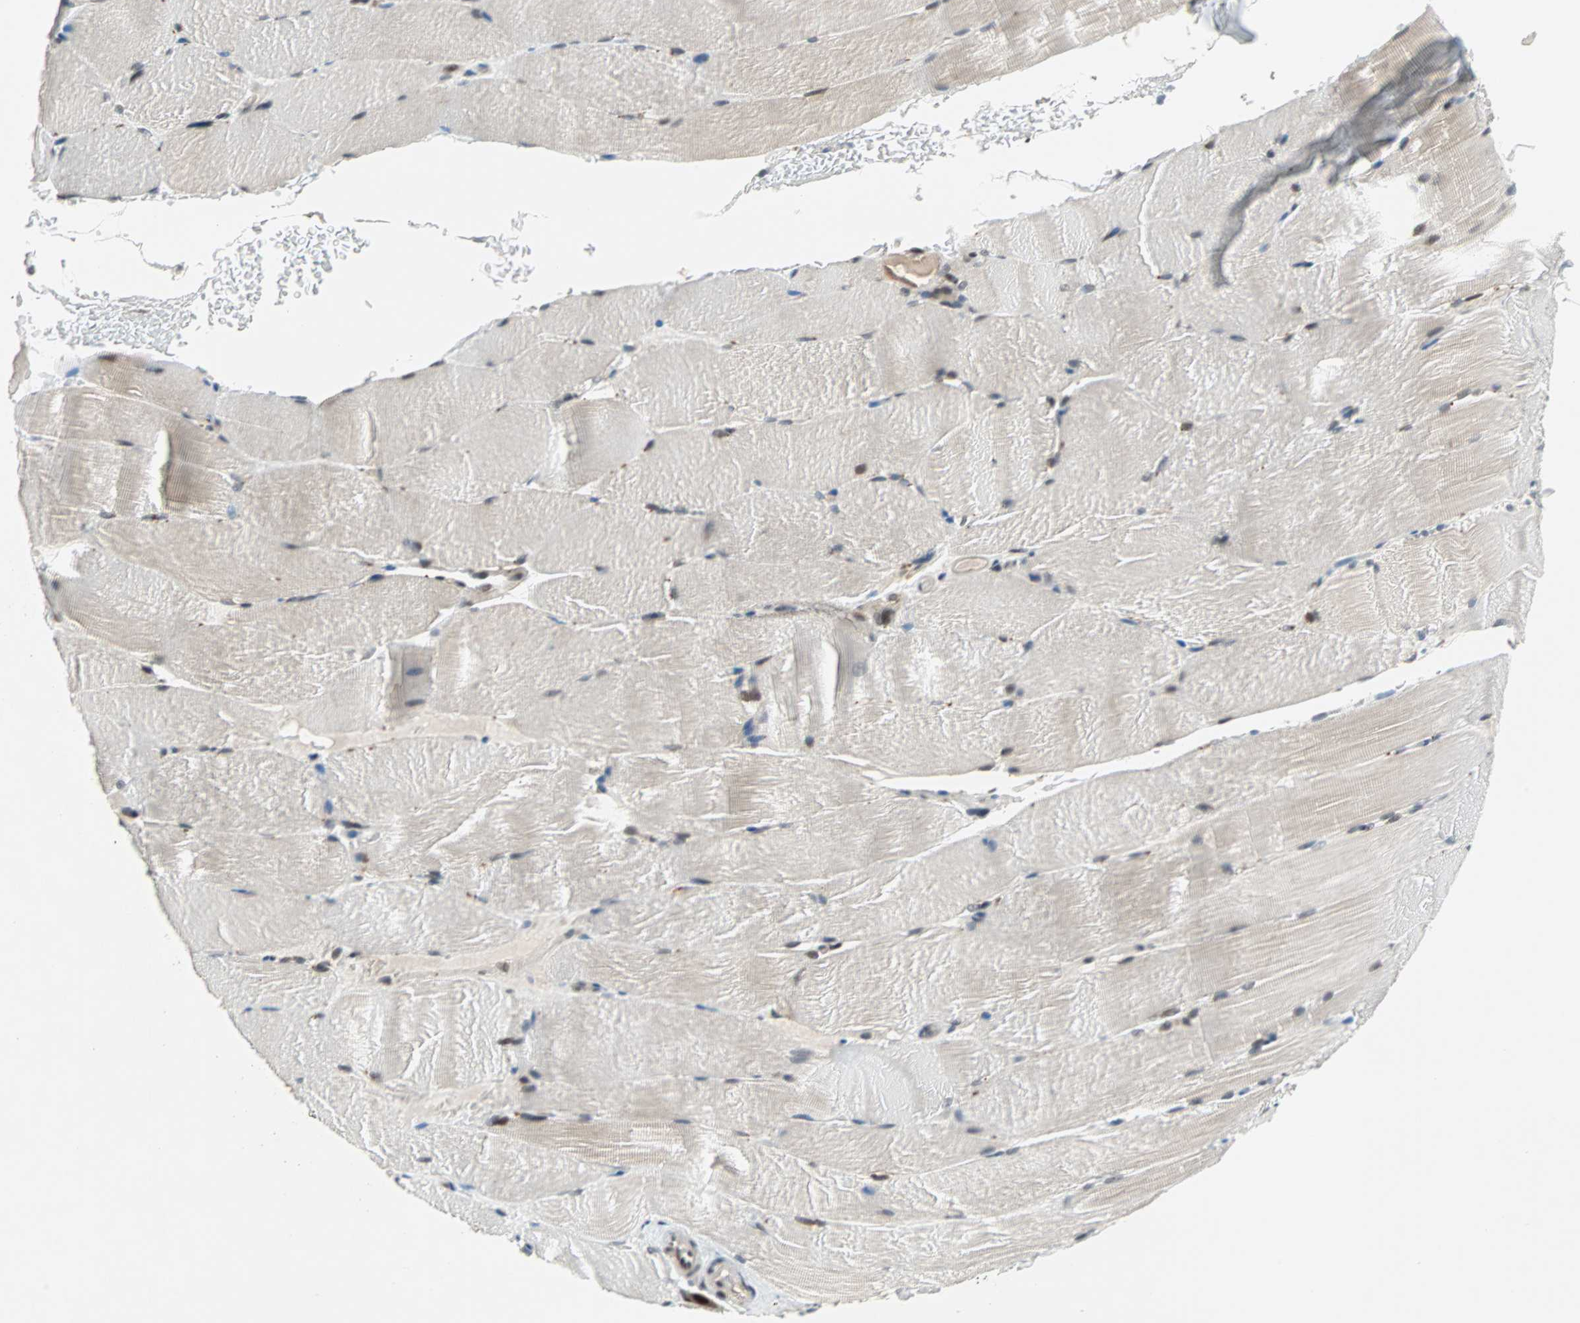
{"staining": {"intensity": "weak", "quantity": "25%-75%", "location": "cytoplasmic/membranous"}, "tissue": "skeletal muscle", "cell_type": "Myocytes", "image_type": "normal", "snomed": [{"axis": "morphology", "description": "Normal tissue, NOS"}, {"axis": "topography", "description": "Skeletal muscle"}, {"axis": "topography", "description": "Parathyroid gland"}], "caption": "Immunohistochemistry of unremarkable human skeletal muscle demonstrates low levels of weak cytoplasmic/membranous staining in approximately 25%-75% of myocytes.", "gene": "WWTR1", "patient": {"sex": "female", "age": 37}}